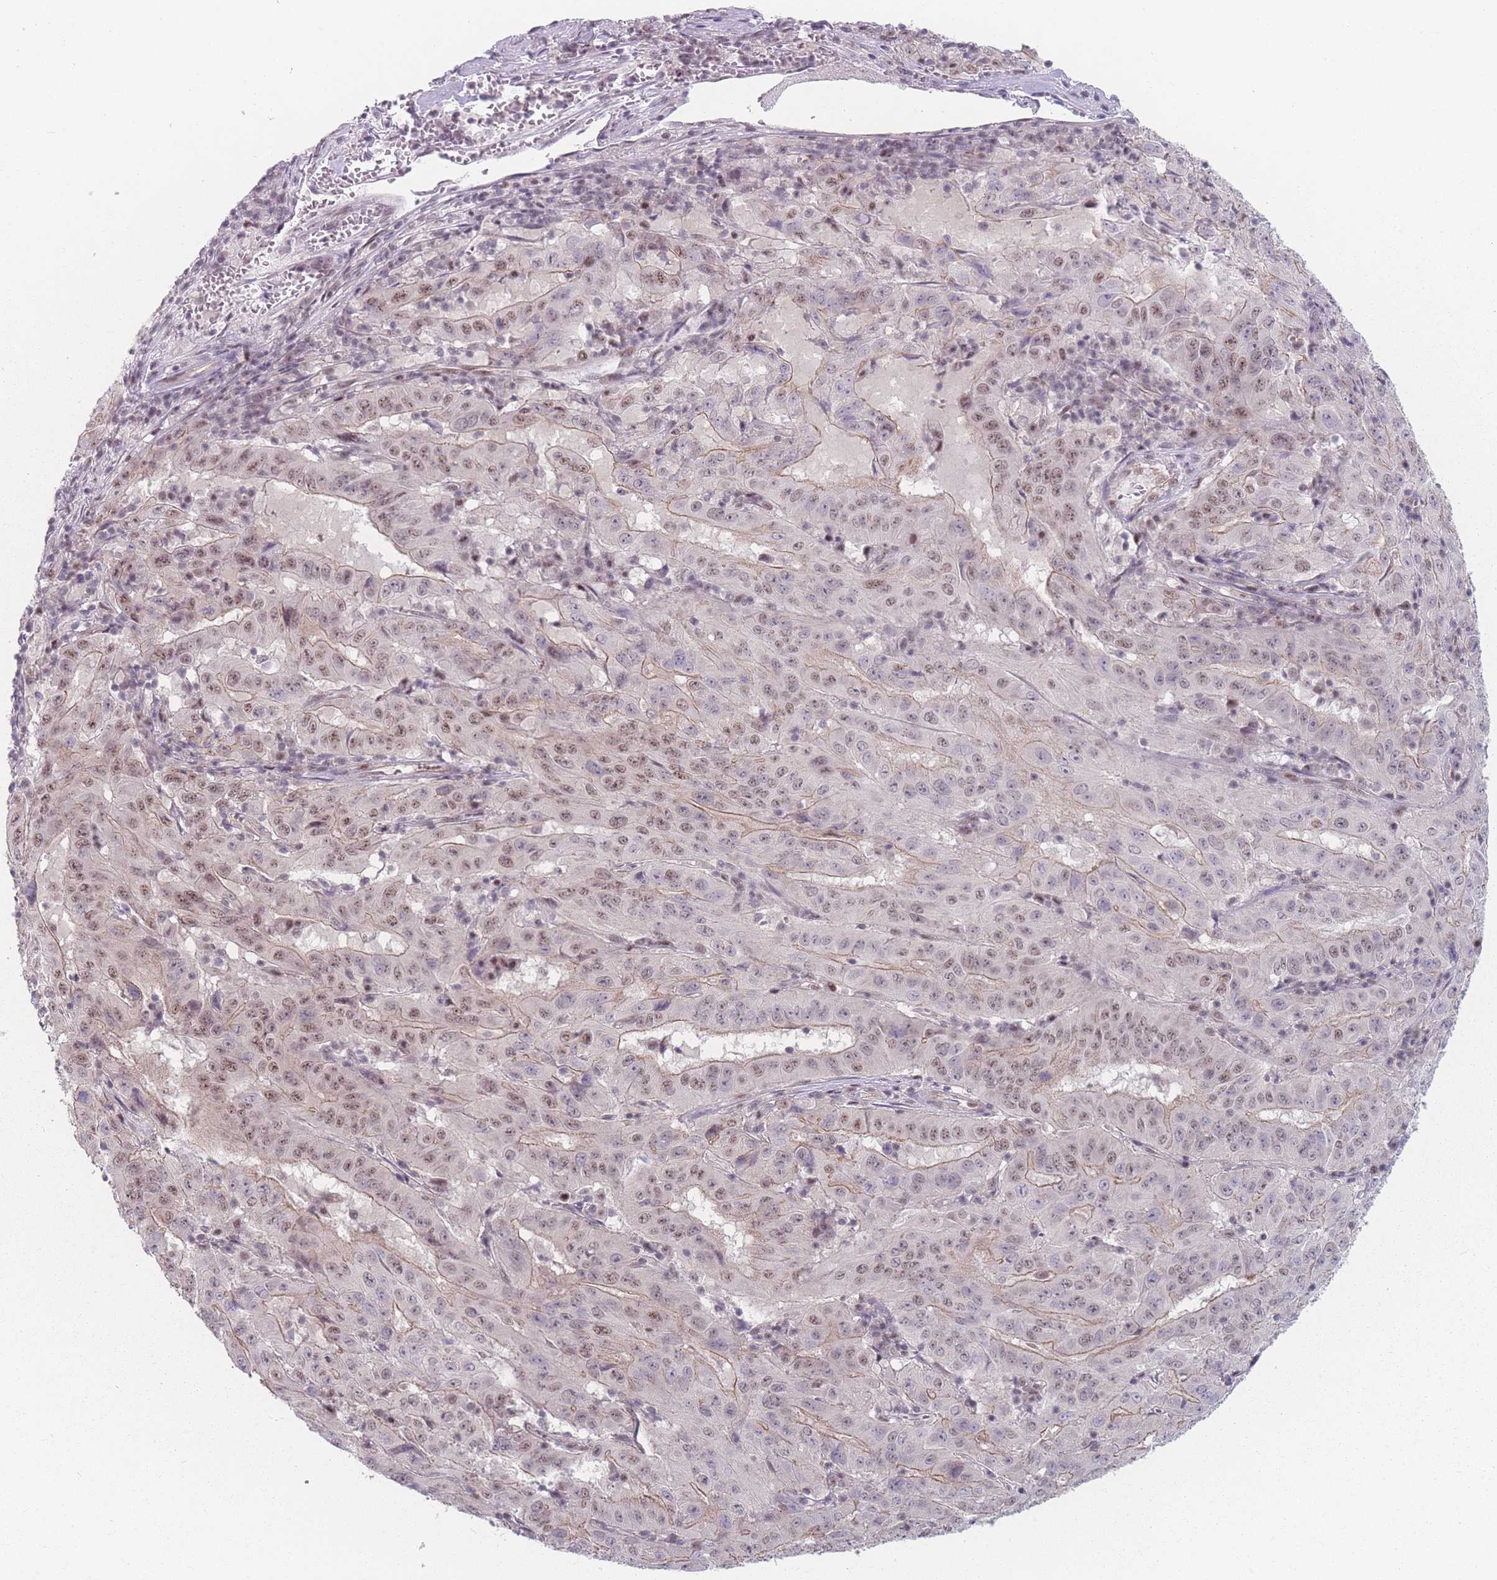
{"staining": {"intensity": "moderate", "quantity": "25%-75%", "location": "cytoplasmic/membranous,nuclear"}, "tissue": "pancreatic cancer", "cell_type": "Tumor cells", "image_type": "cancer", "snomed": [{"axis": "morphology", "description": "Adenocarcinoma, NOS"}, {"axis": "topography", "description": "Pancreas"}], "caption": "DAB (3,3'-diaminobenzidine) immunohistochemical staining of human pancreatic cancer reveals moderate cytoplasmic/membranous and nuclear protein staining in about 25%-75% of tumor cells.", "gene": "ZC3H14", "patient": {"sex": "male", "age": 63}}